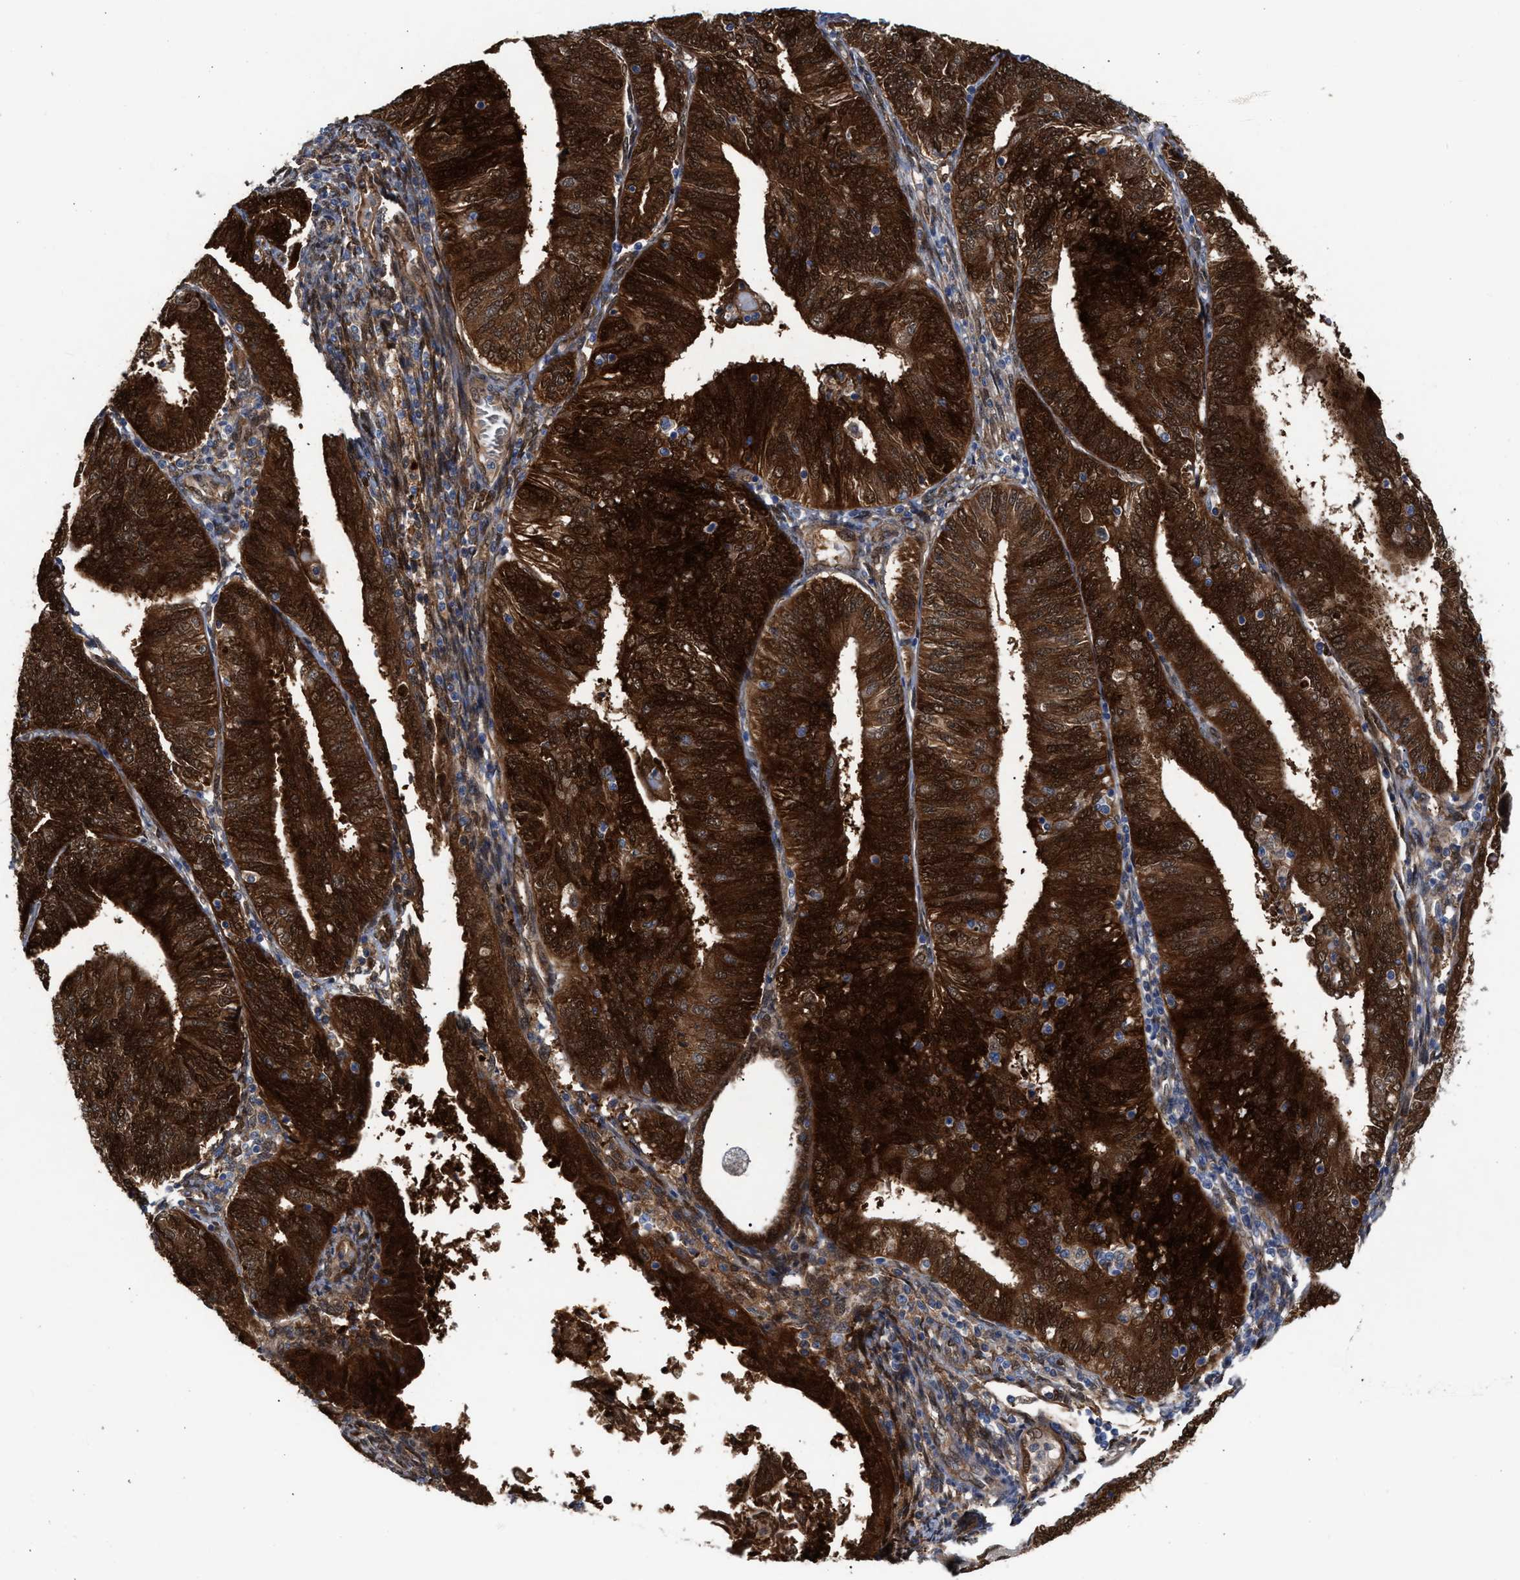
{"staining": {"intensity": "strong", "quantity": ">75%", "location": "cytoplasmic/membranous,nuclear"}, "tissue": "endometrial cancer", "cell_type": "Tumor cells", "image_type": "cancer", "snomed": [{"axis": "morphology", "description": "Adenocarcinoma, NOS"}, {"axis": "topography", "description": "Endometrium"}], "caption": "Endometrial adenocarcinoma tissue shows strong cytoplasmic/membranous and nuclear positivity in about >75% of tumor cells (DAB IHC with brightfield microscopy, high magnification).", "gene": "TP53I3", "patient": {"sex": "female", "age": 58}}